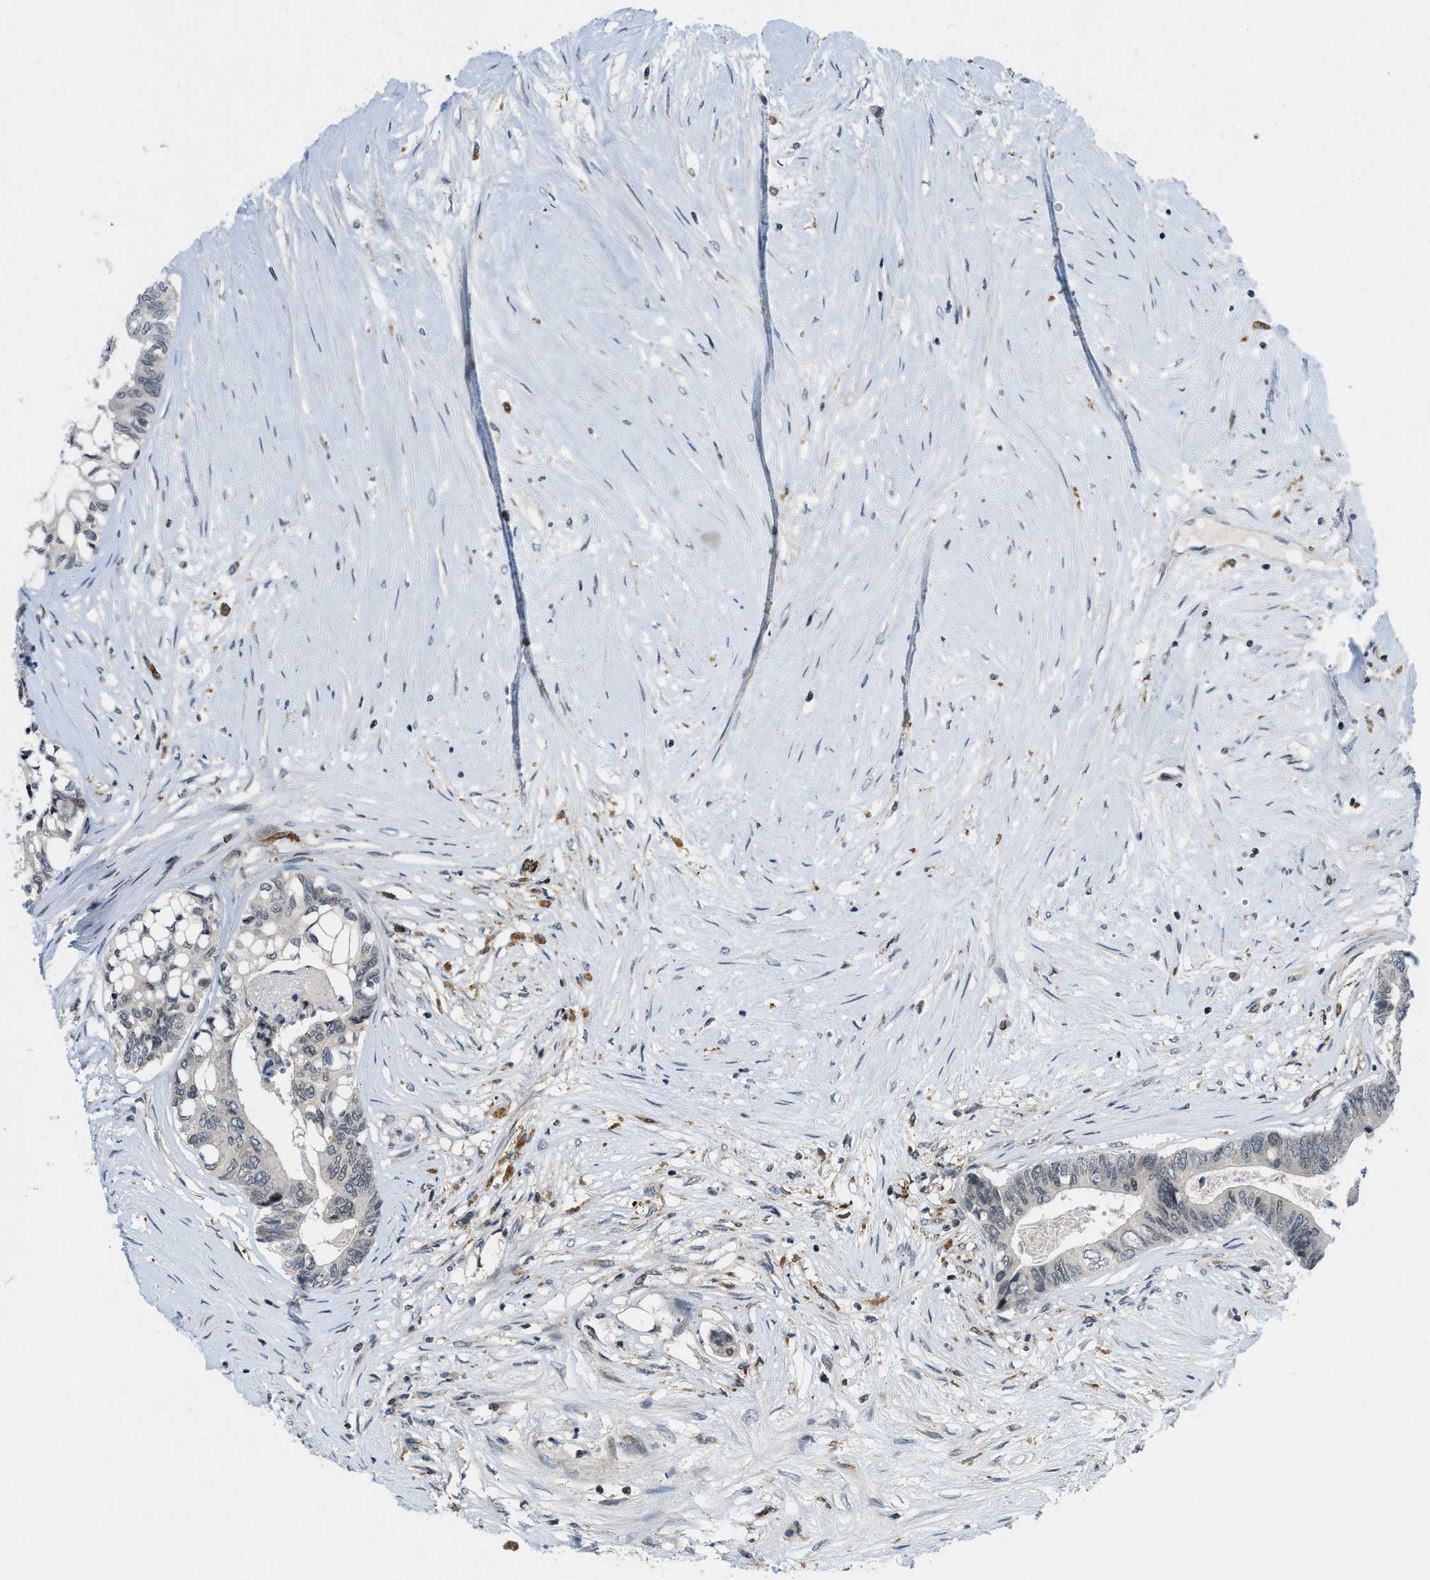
{"staining": {"intensity": "negative", "quantity": "none", "location": "none"}, "tissue": "colorectal cancer", "cell_type": "Tumor cells", "image_type": "cancer", "snomed": [{"axis": "morphology", "description": "Adenocarcinoma, NOS"}, {"axis": "topography", "description": "Rectum"}], "caption": "There is no significant positivity in tumor cells of colorectal adenocarcinoma.", "gene": "ING1", "patient": {"sex": "male", "age": 63}}